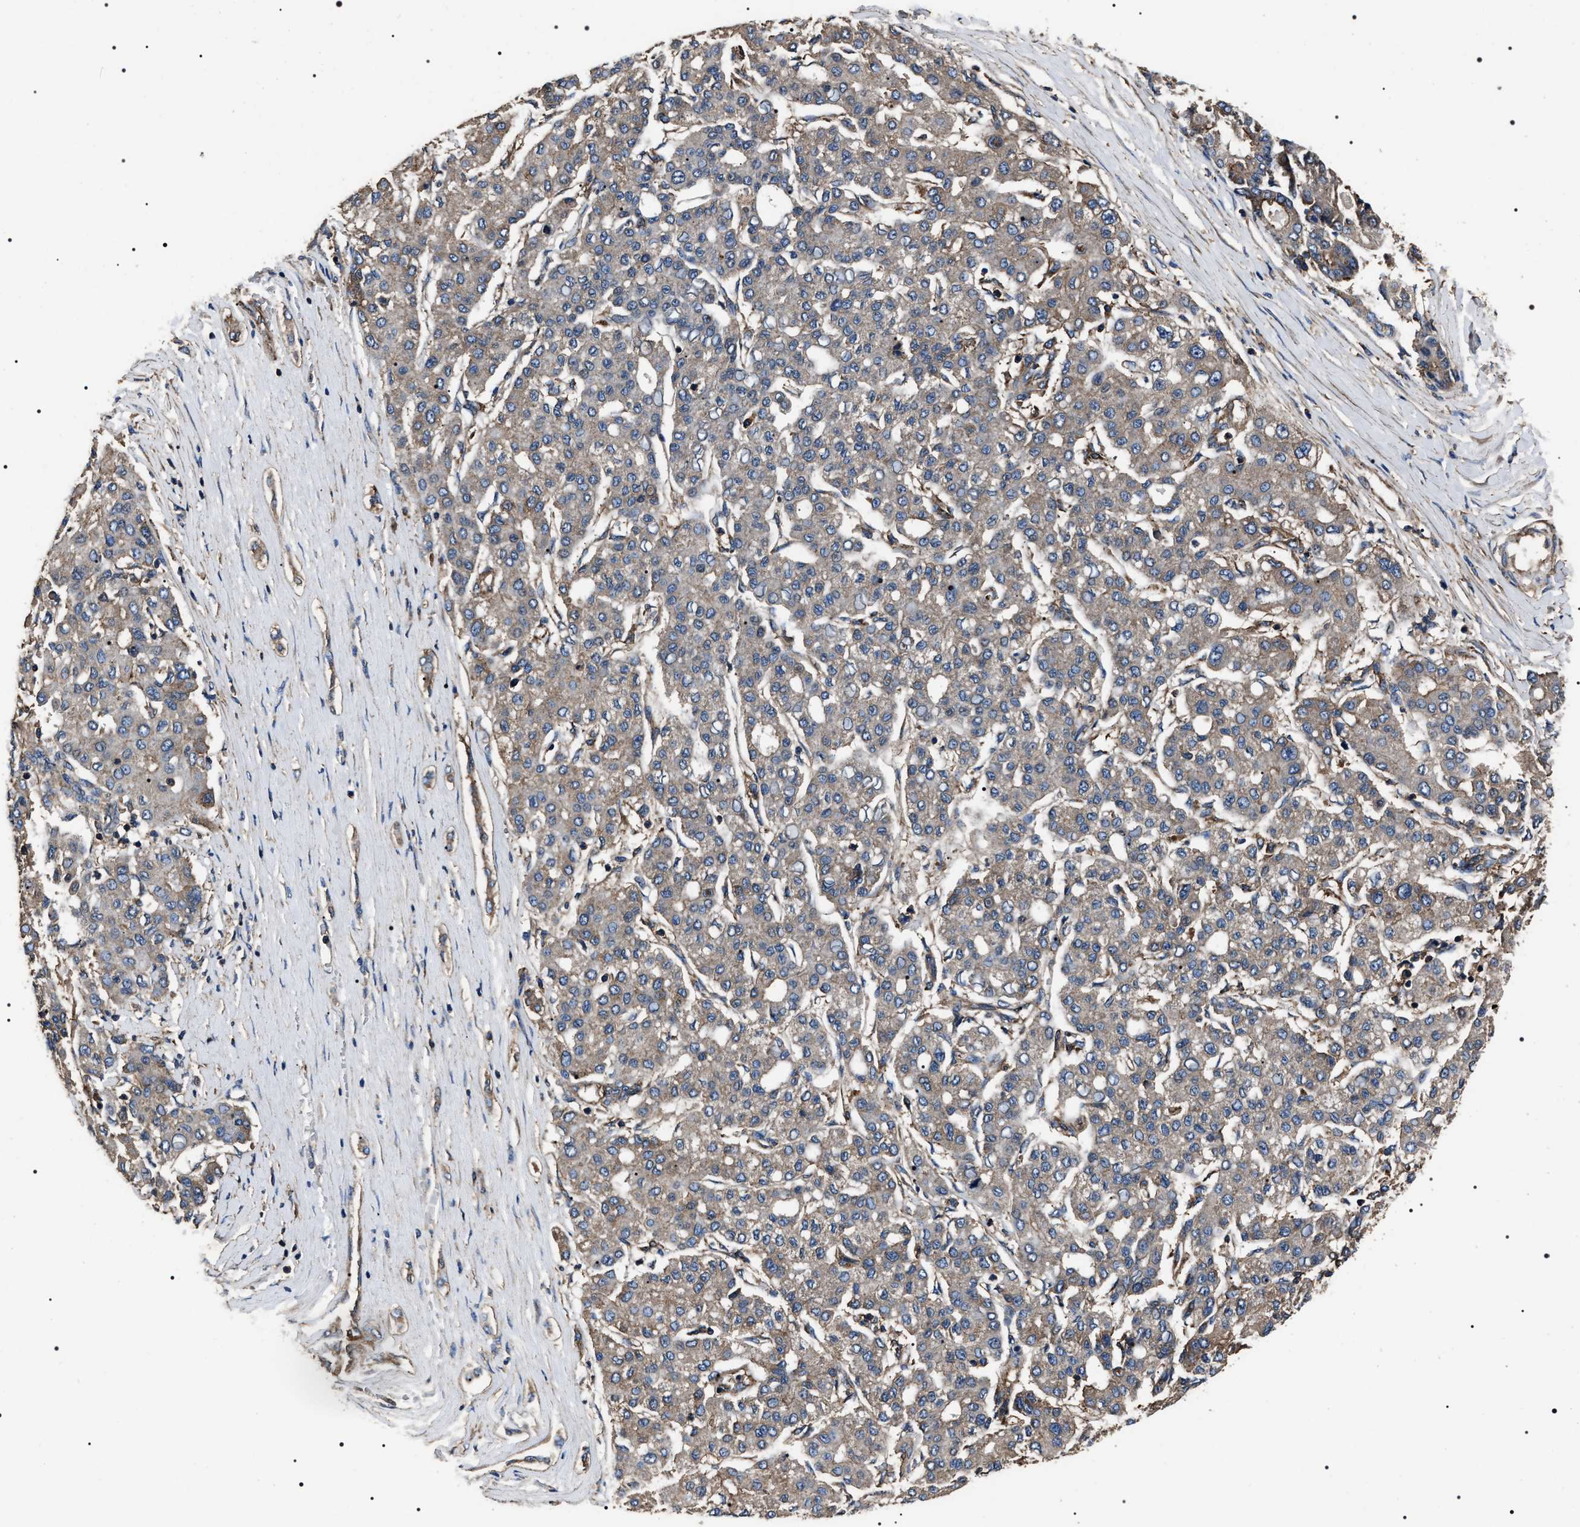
{"staining": {"intensity": "weak", "quantity": "25%-75%", "location": "cytoplasmic/membranous"}, "tissue": "liver cancer", "cell_type": "Tumor cells", "image_type": "cancer", "snomed": [{"axis": "morphology", "description": "Carcinoma, Hepatocellular, NOS"}, {"axis": "topography", "description": "Liver"}], "caption": "Liver cancer (hepatocellular carcinoma) stained with a protein marker demonstrates weak staining in tumor cells.", "gene": "HSCB", "patient": {"sex": "male", "age": 65}}